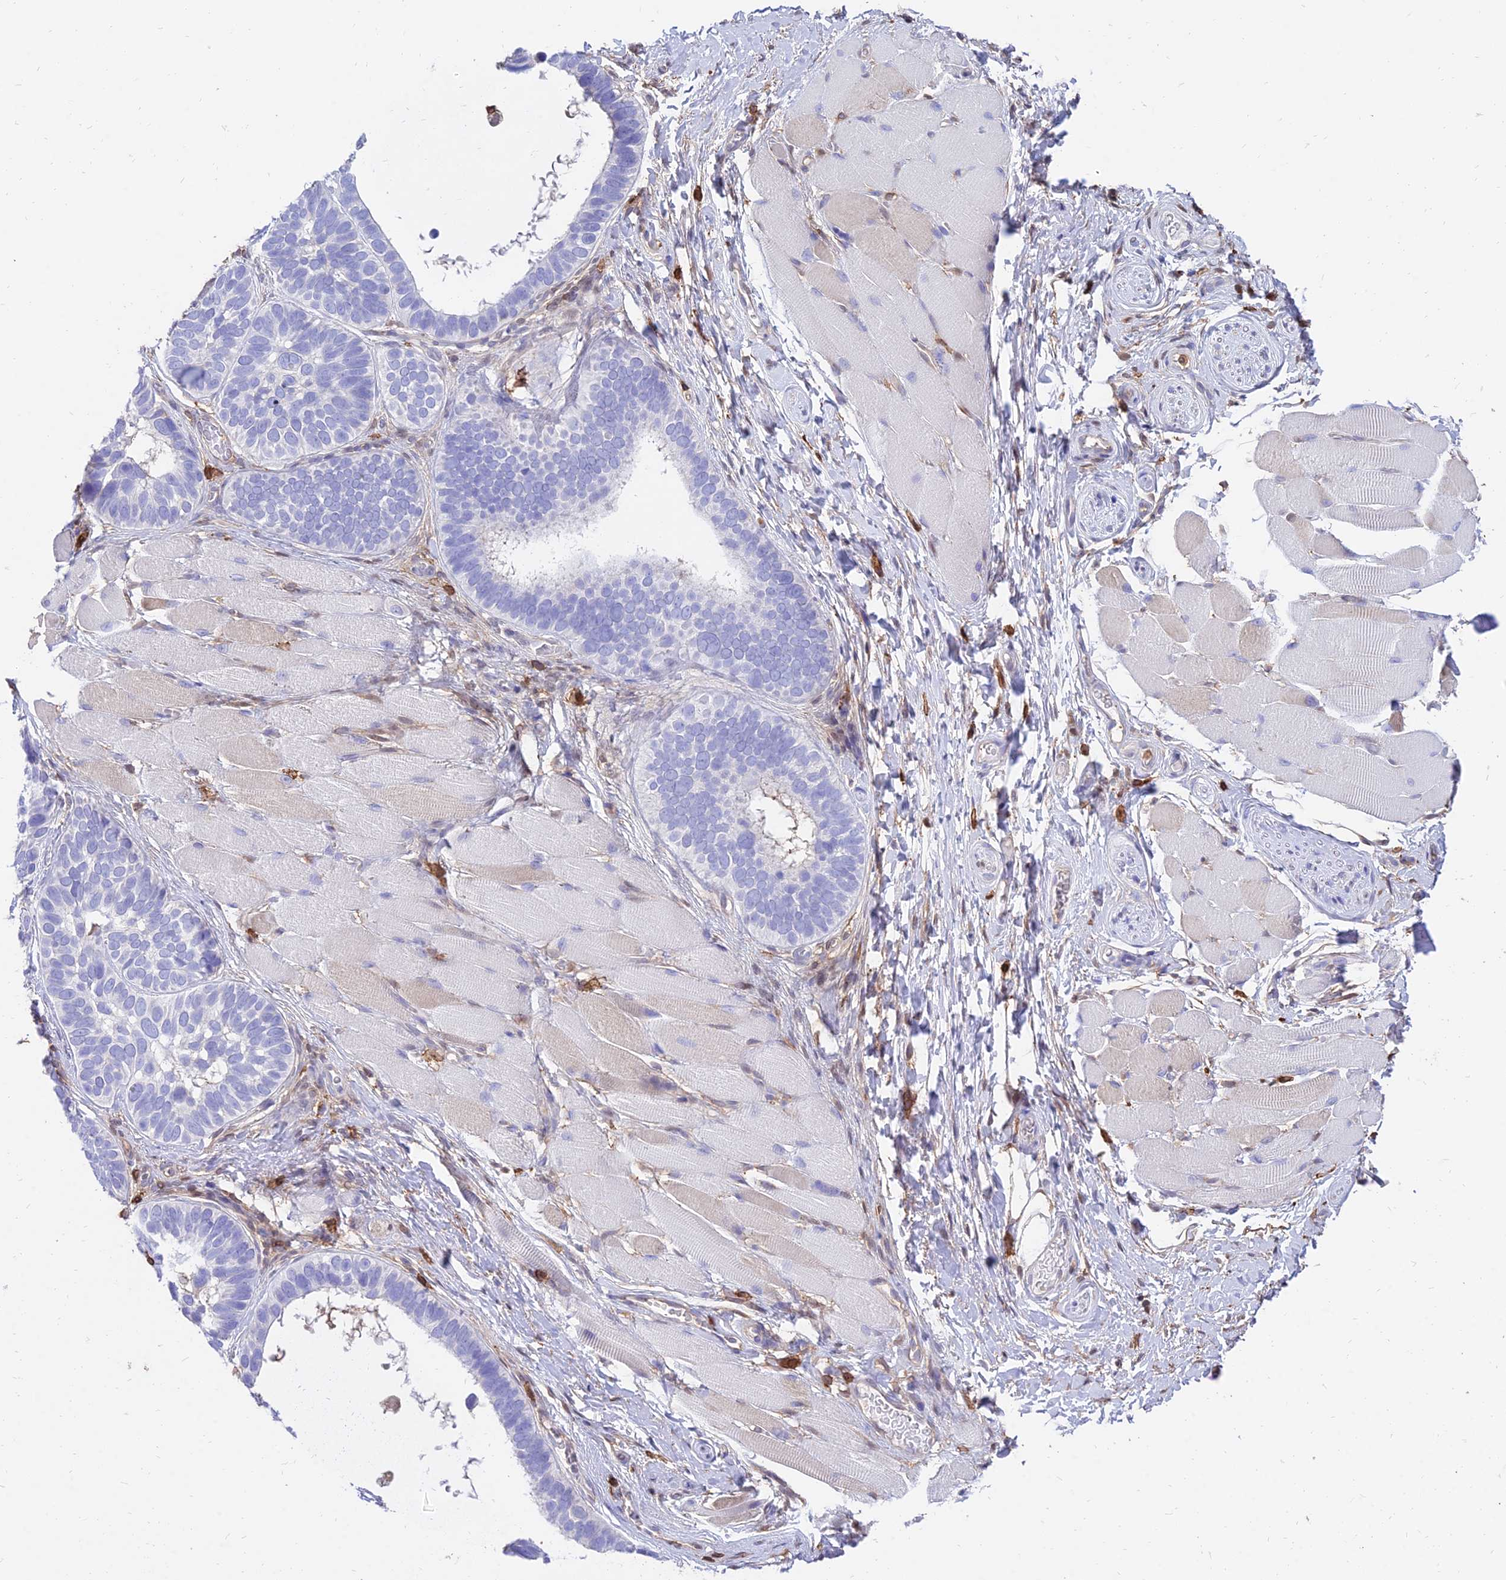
{"staining": {"intensity": "negative", "quantity": "none", "location": "none"}, "tissue": "skin cancer", "cell_type": "Tumor cells", "image_type": "cancer", "snomed": [{"axis": "morphology", "description": "Basal cell carcinoma"}, {"axis": "topography", "description": "Skin"}], "caption": "Human skin basal cell carcinoma stained for a protein using IHC exhibits no expression in tumor cells.", "gene": "SREK1IP1", "patient": {"sex": "male", "age": 62}}